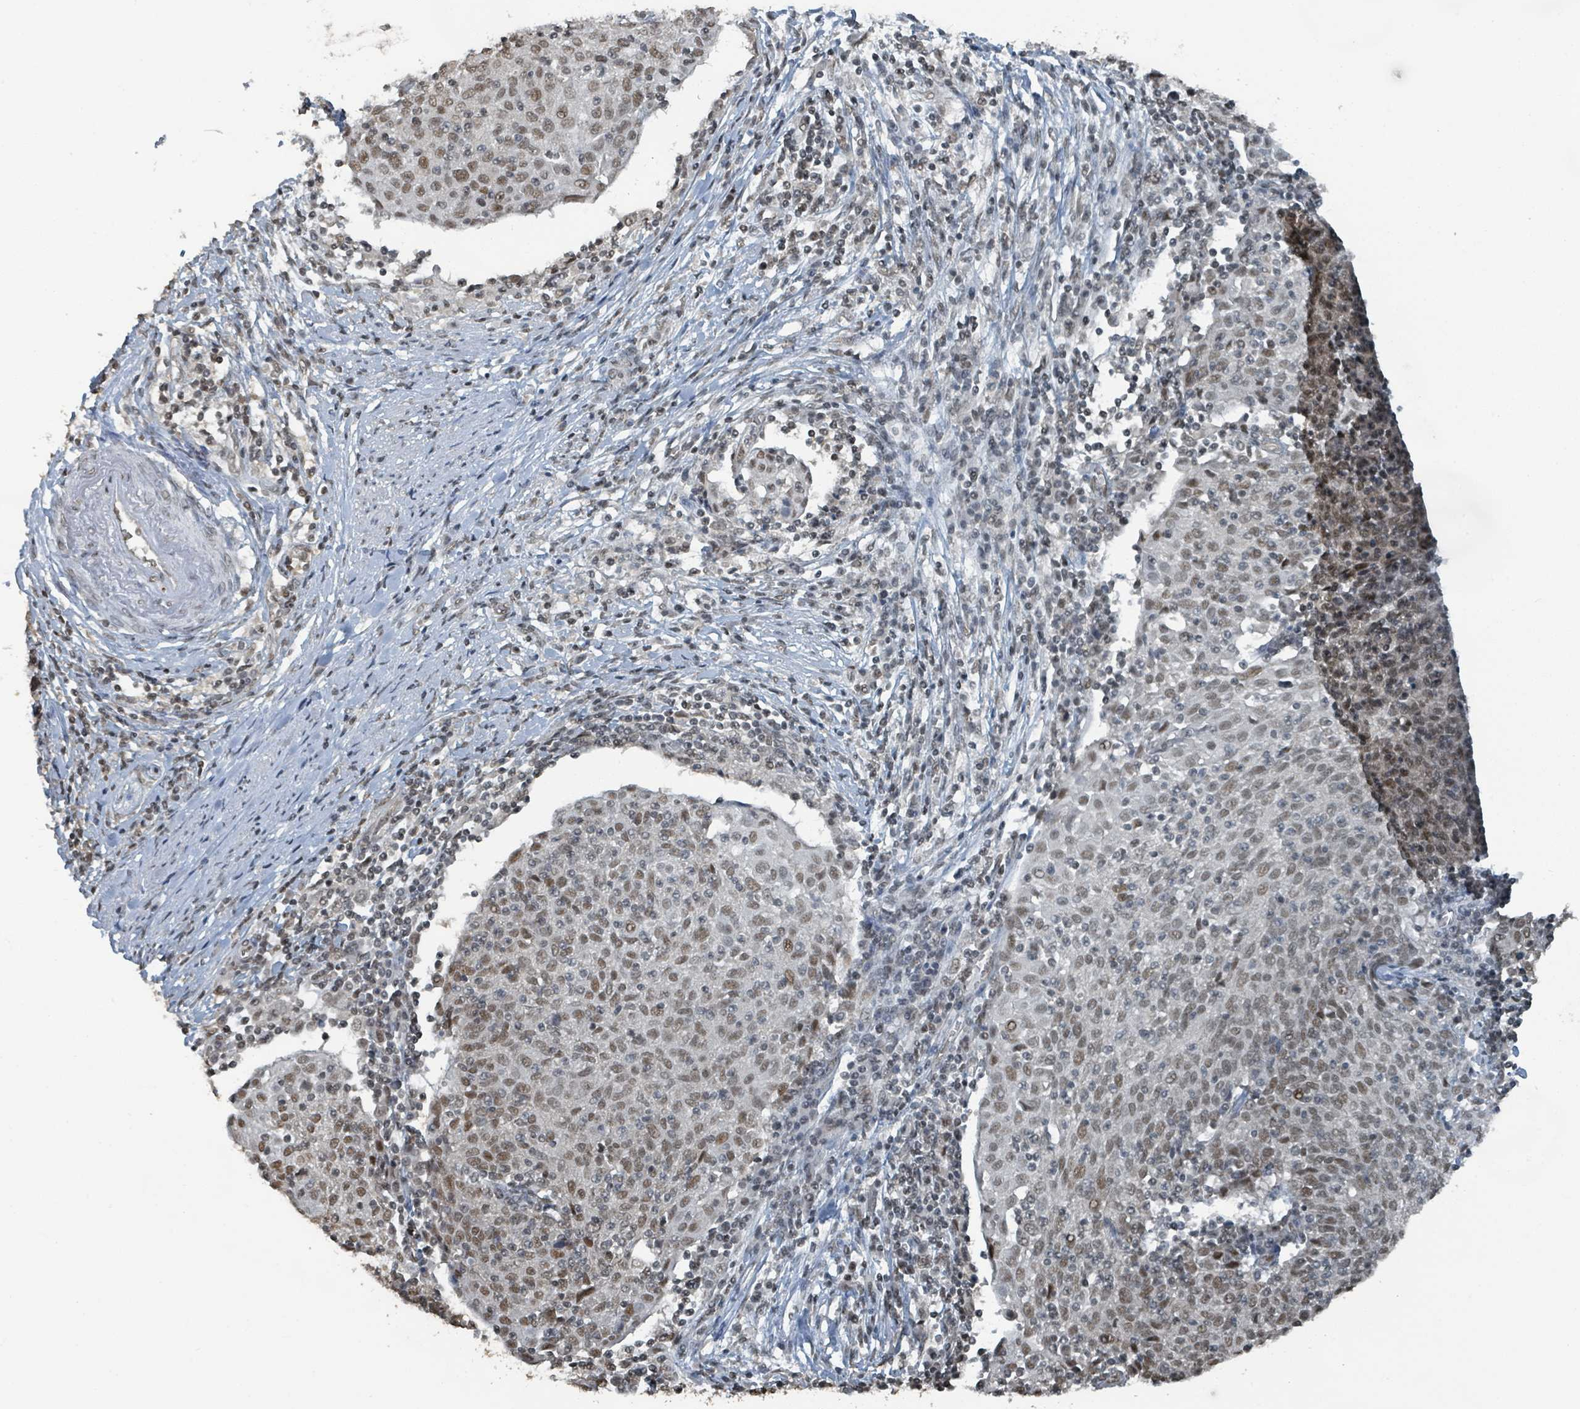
{"staining": {"intensity": "moderate", "quantity": "25%-75%", "location": "nuclear"}, "tissue": "cervical cancer", "cell_type": "Tumor cells", "image_type": "cancer", "snomed": [{"axis": "morphology", "description": "Squamous cell carcinoma, NOS"}, {"axis": "topography", "description": "Cervix"}], "caption": "Squamous cell carcinoma (cervical) was stained to show a protein in brown. There is medium levels of moderate nuclear expression in about 25%-75% of tumor cells.", "gene": "PHIP", "patient": {"sex": "female", "age": 52}}